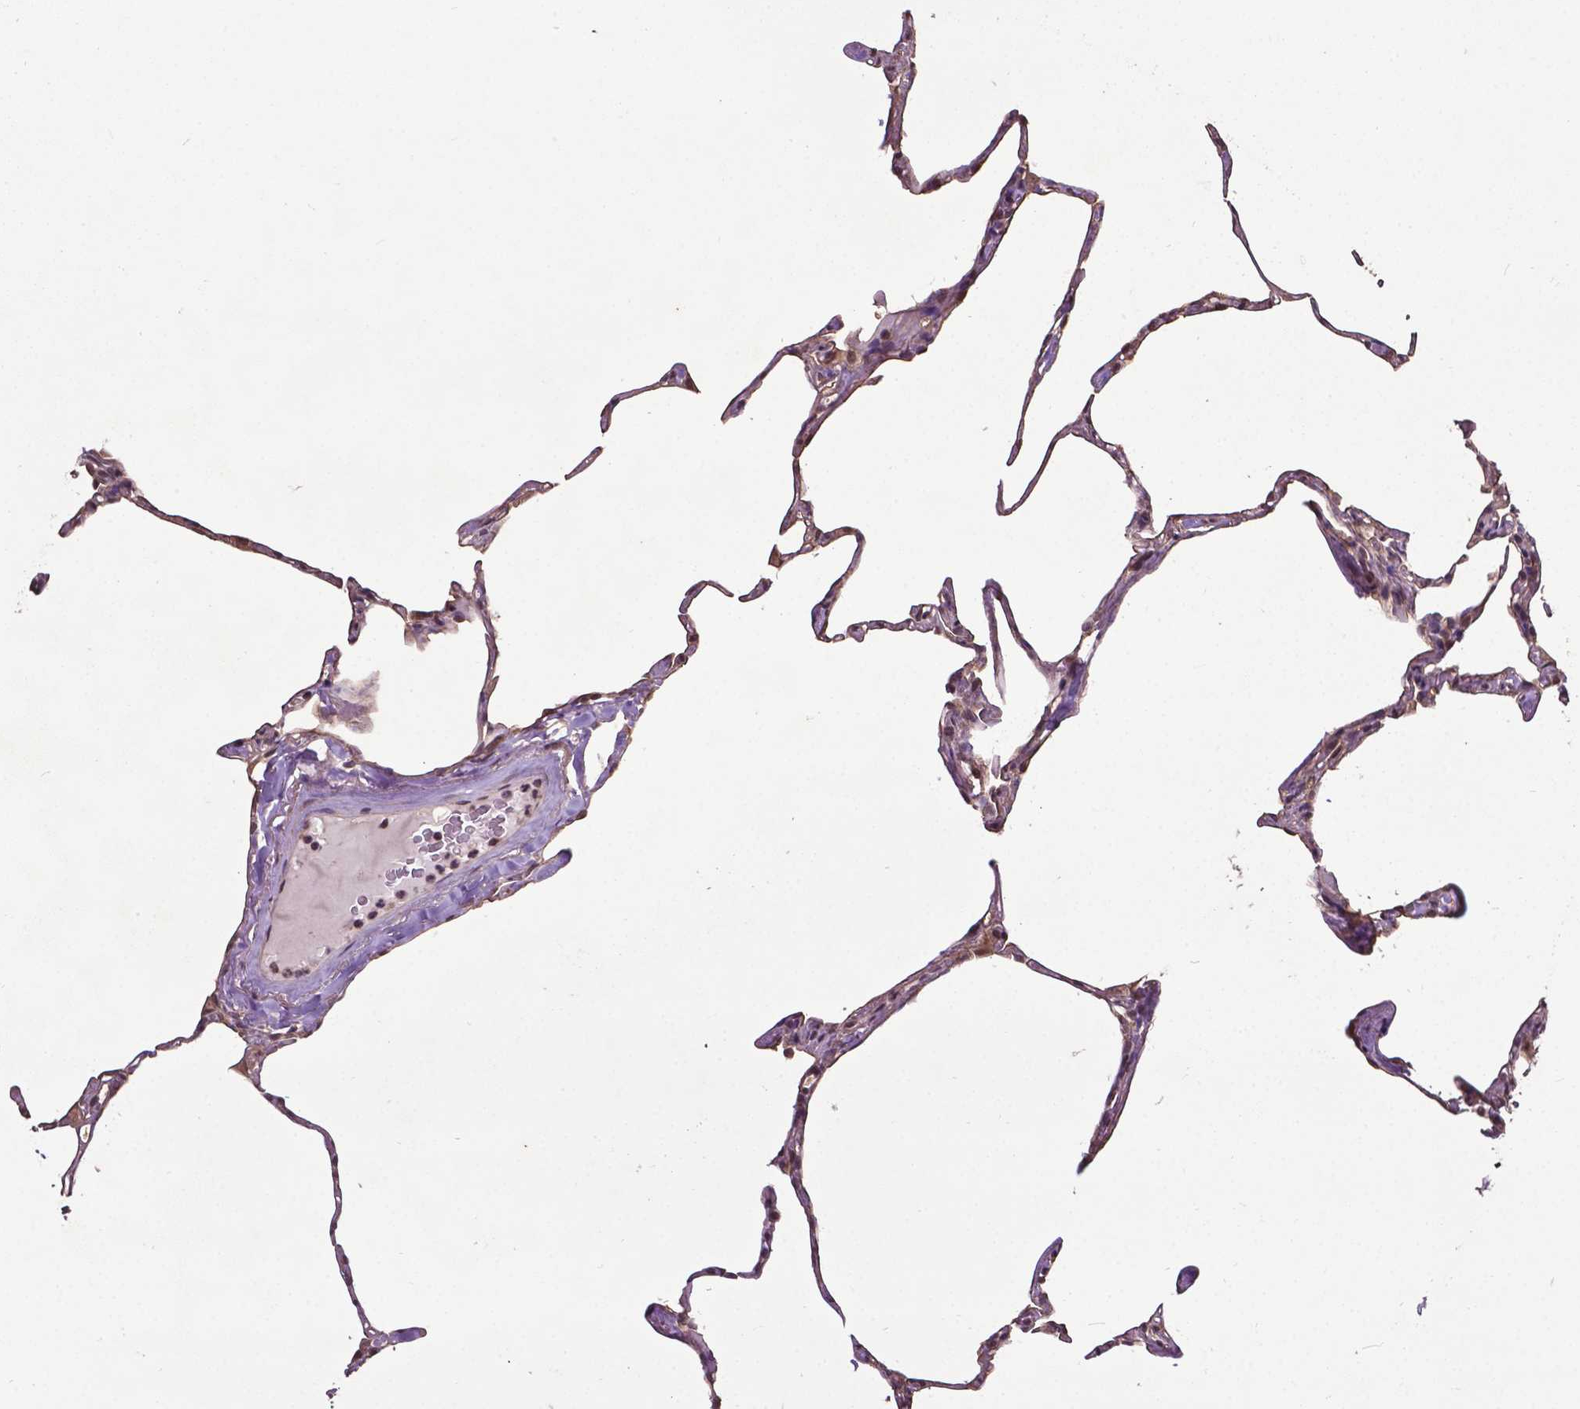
{"staining": {"intensity": "negative", "quantity": "none", "location": "none"}, "tissue": "lung", "cell_type": "Alveolar cells", "image_type": "normal", "snomed": [{"axis": "morphology", "description": "Normal tissue, NOS"}, {"axis": "topography", "description": "Lung"}], "caption": "Alveolar cells show no significant staining in unremarkable lung. The staining is performed using DAB brown chromogen with nuclei counter-stained in using hematoxylin.", "gene": "GLRA2", "patient": {"sex": "male", "age": 65}}